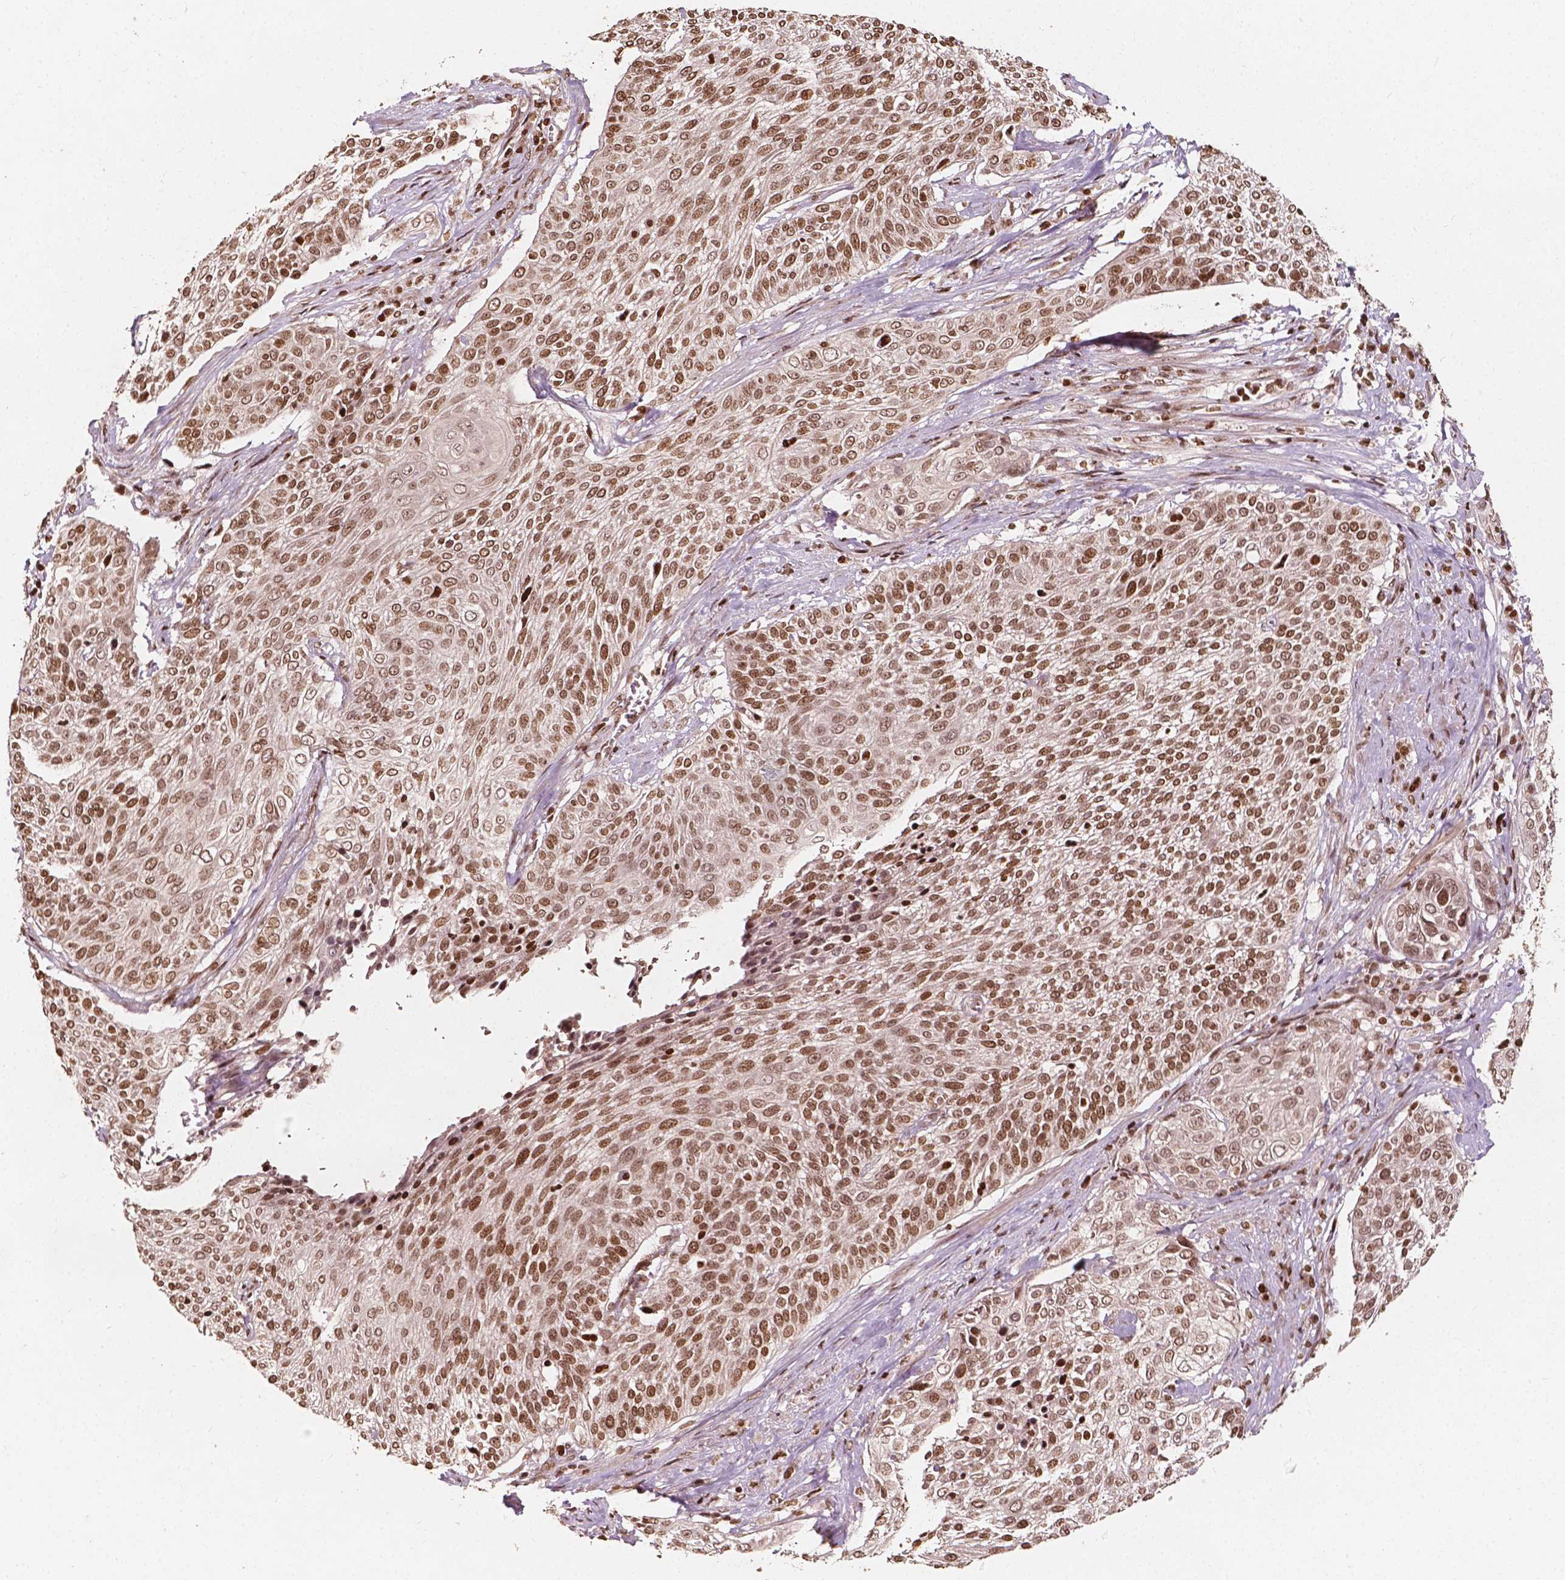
{"staining": {"intensity": "moderate", "quantity": ">75%", "location": "nuclear"}, "tissue": "cervical cancer", "cell_type": "Tumor cells", "image_type": "cancer", "snomed": [{"axis": "morphology", "description": "Squamous cell carcinoma, NOS"}, {"axis": "topography", "description": "Cervix"}], "caption": "Tumor cells display medium levels of moderate nuclear positivity in about >75% of cells in cervical squamous cell carcinoma.", "gene": "H3C14", "patient": {"sex": "female", "age": 31}}